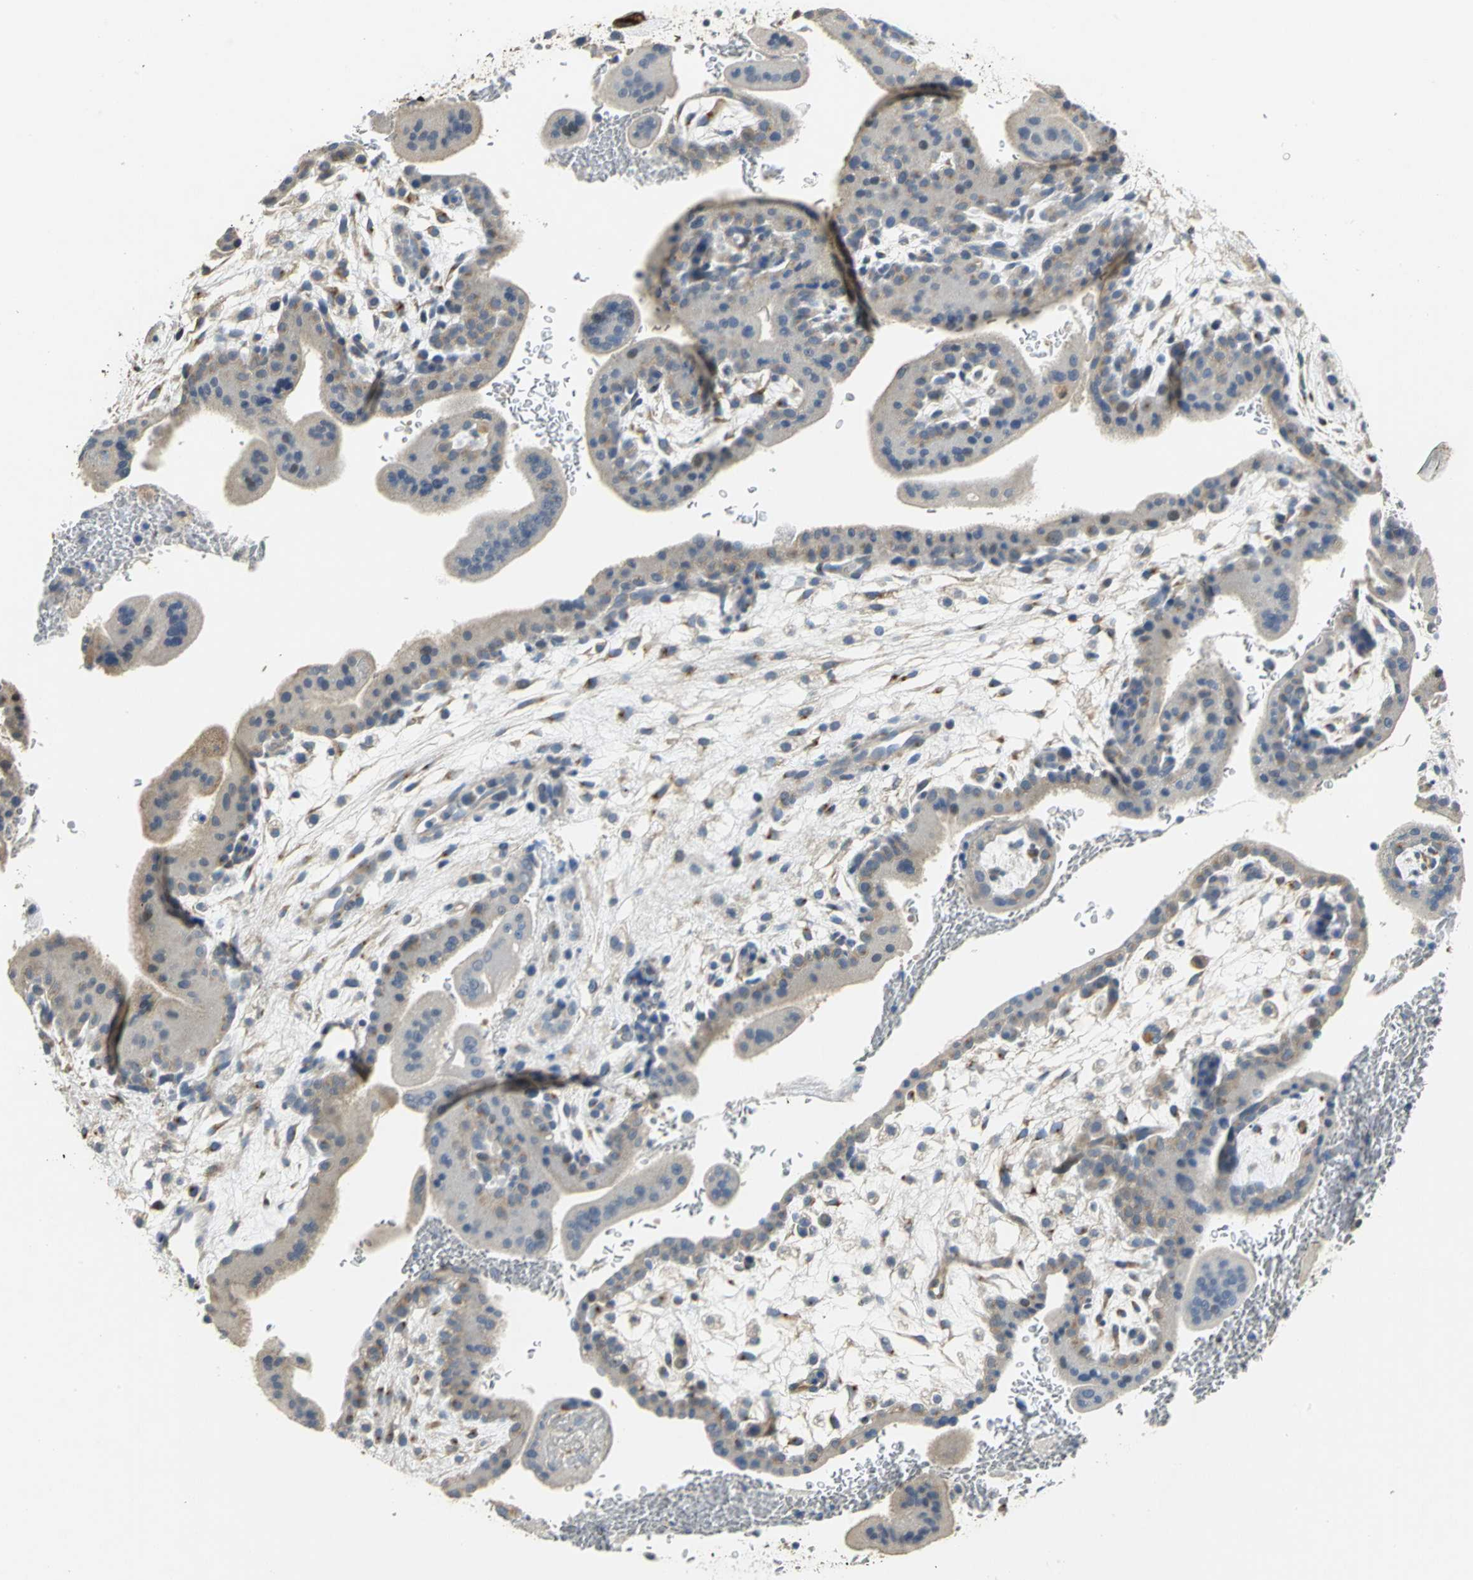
{"staining": {"intensity": "weak", "quantity": ">75%", "location": "cytoplasmic/membranous"}, "tissue": "placenta", "cell_type": "Decidual cells", "image_type": "normal", "snomed": [{"axis": "morphology", "description": "Normal tissue, NOS"}, {"axis": "topography", "description": "Placenta"}], "caption": "Immunohistochemical staining of normal human placenta demonstrates >75% levels of weak cytoplasmic/membranous protein positivity in about >75% of decidual cells.", "gene": "IL17RB", "patient": {"sex": "female", "age": 35}}